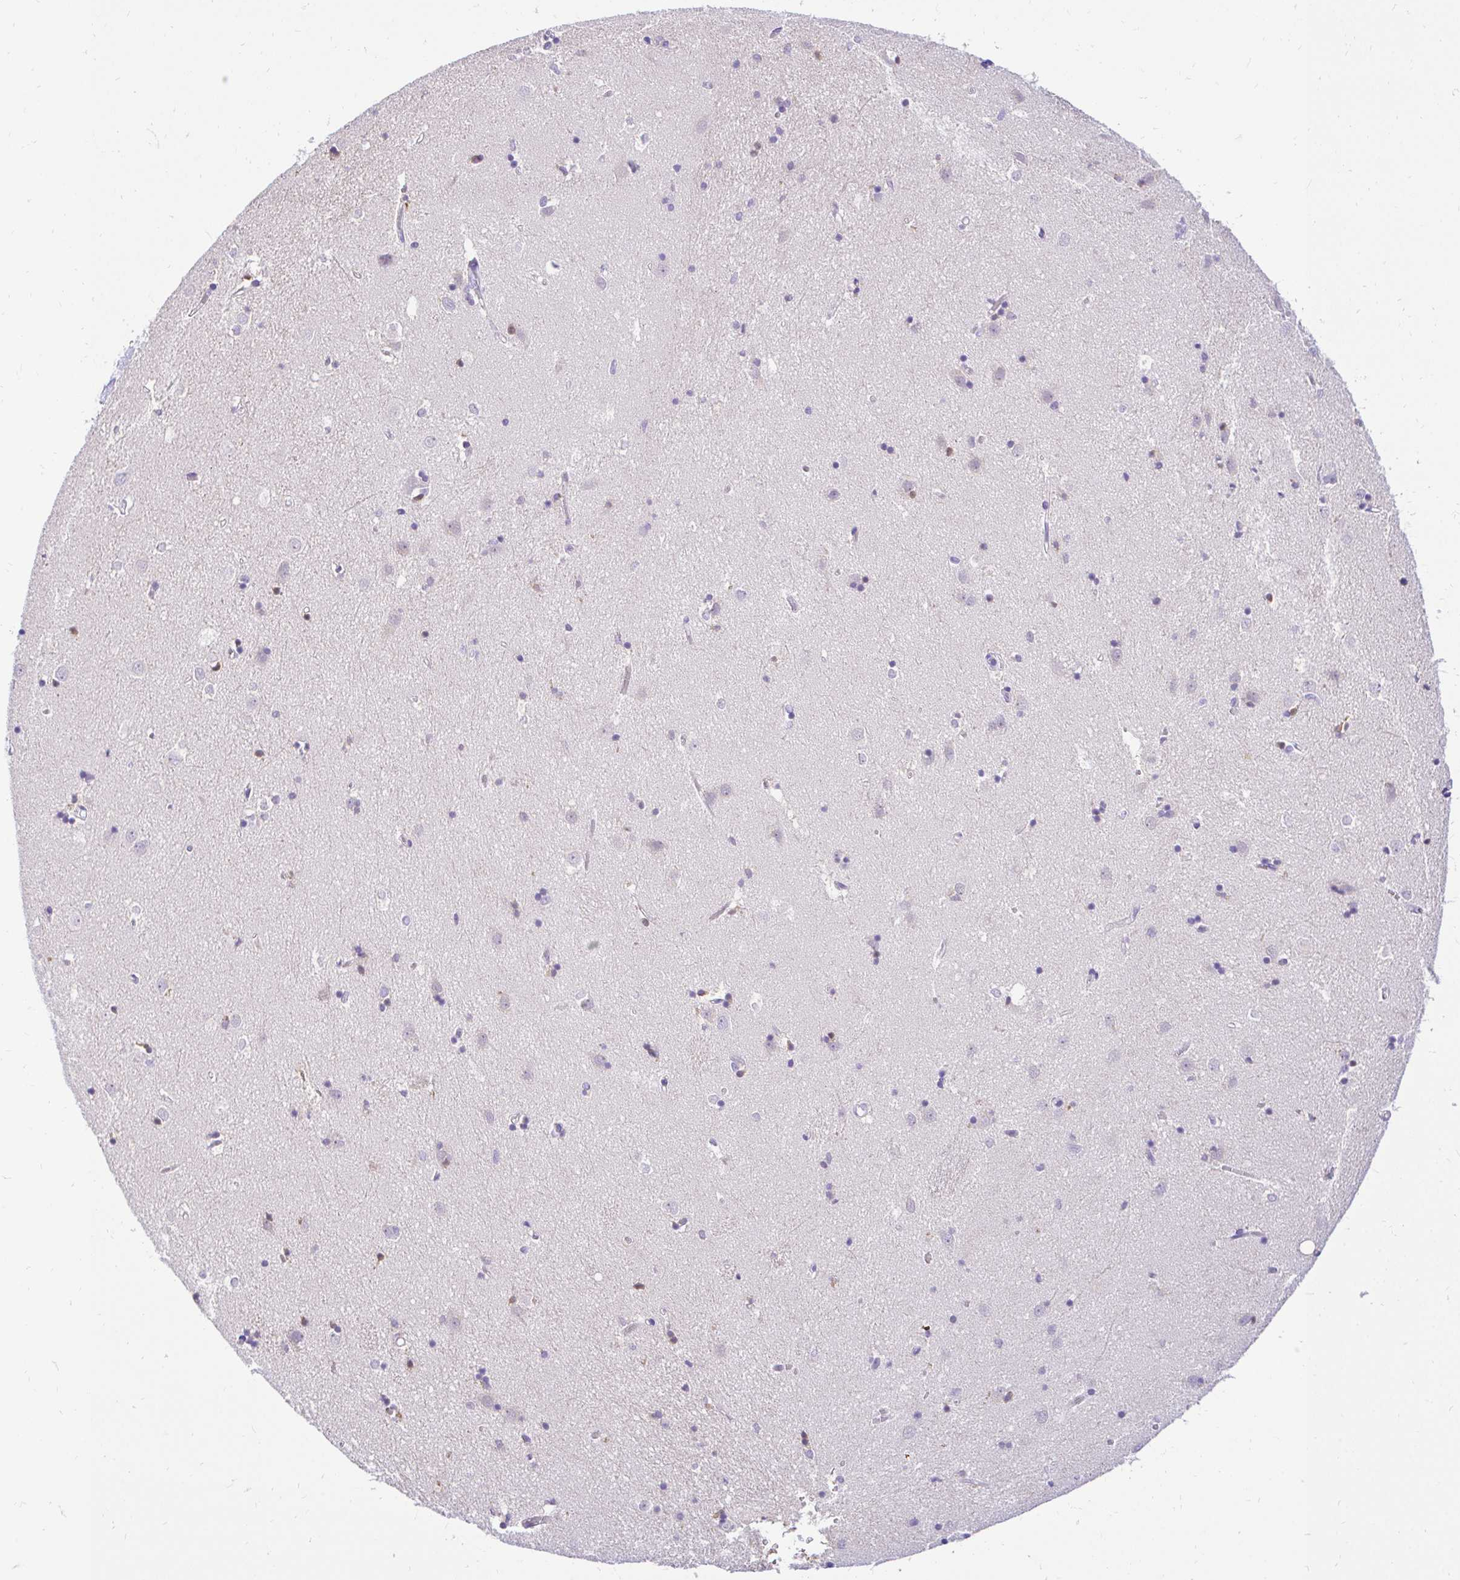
{"staining": {"intensity": "negative", "quantity": "none", "location": "none"}, "tissue": "caudate", "cell_type": "Glial cells", "image_type": "normal", "snomed": [{"axis": "morphology", "description": "Normal tissue, NOS"}, {"axis": "topography", "description": "Lateral ventricle wall"}], "caption": "This photomicrograph is of benign caudate stained with immunohistochemistry (IHC) to label a protein in brown with the nuclei are counter-stained blue. There is no expression in glial cells.", "gene": "FATE1", "patient": {"sex": "male", "age": 54}}